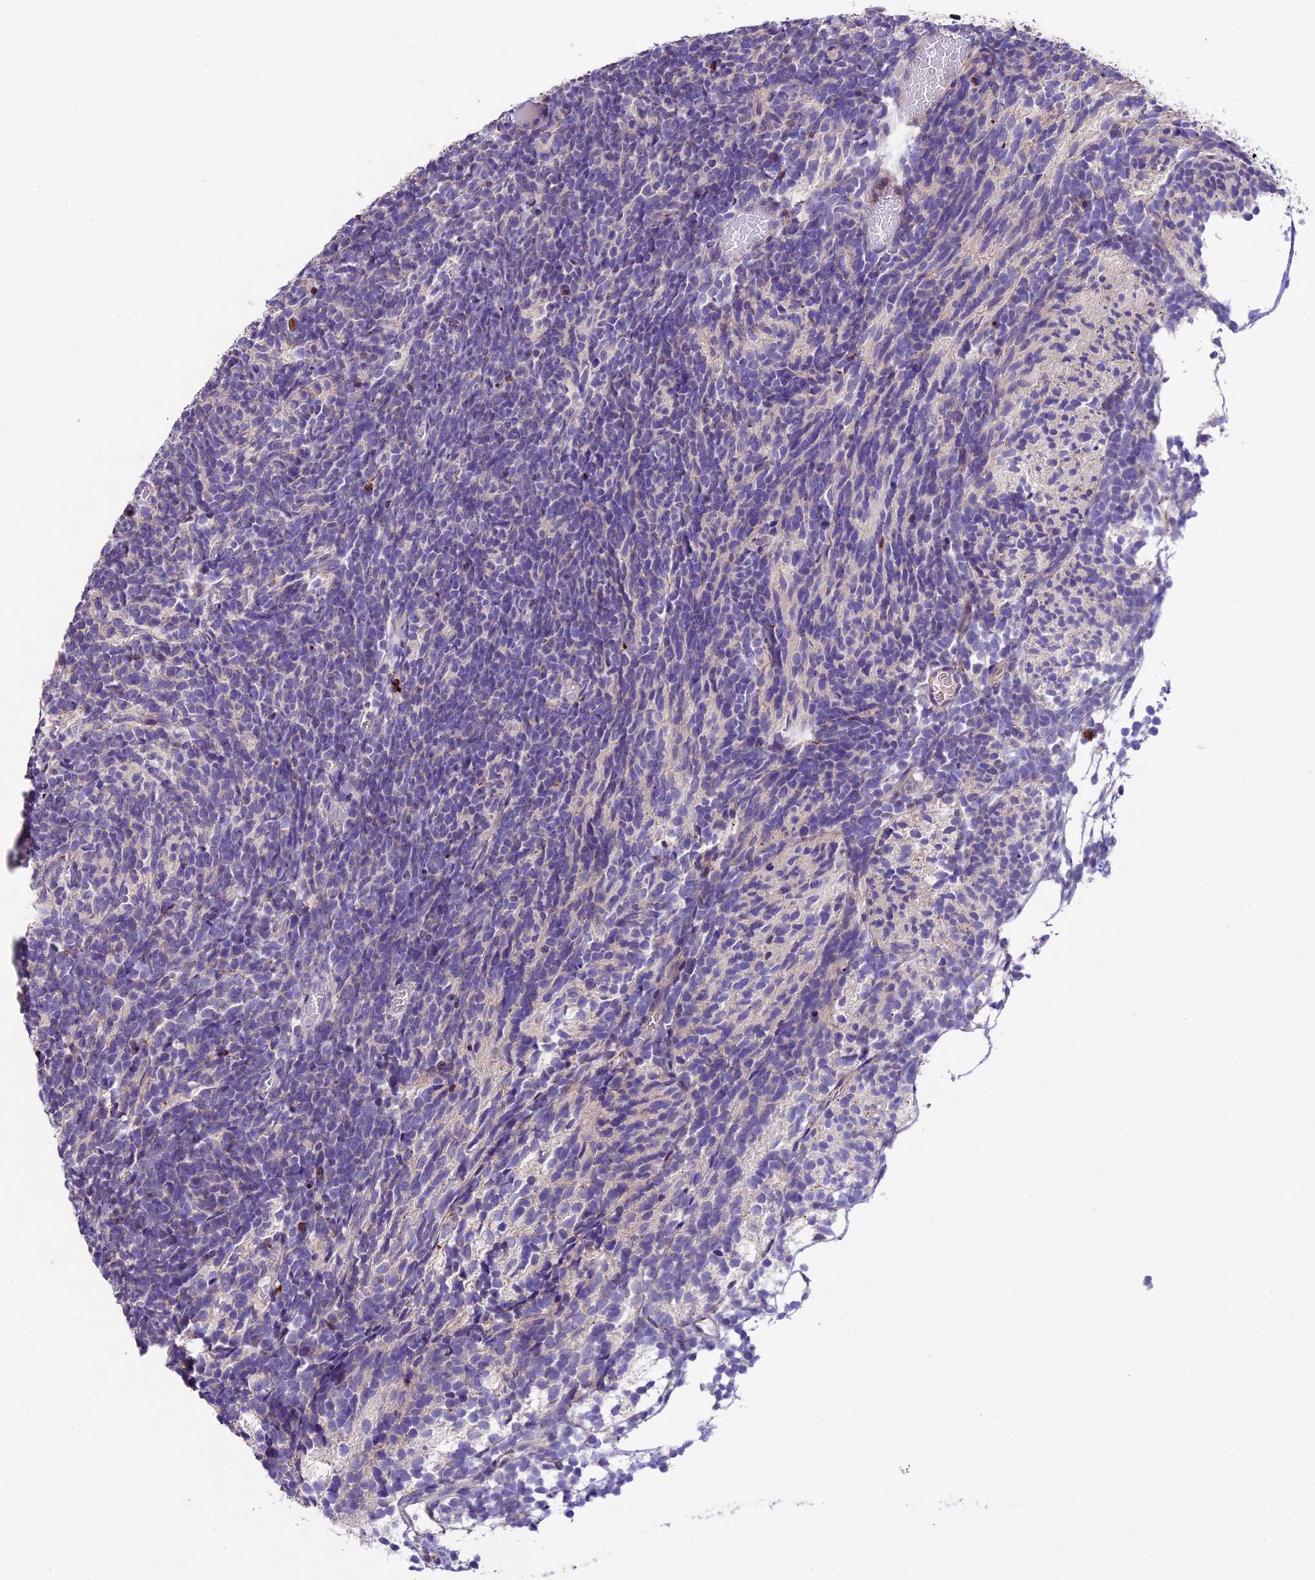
{"staining": {"intensity": "negative", "quantity": "none", "location": "none"}, "tissue": "glioma", "cell_type": "Tumor cells", "image_type": "cancer", "snomed": [{"axis": "morphology", "description": "Glioma, malignant, Low grade"}, {"axis": "topography", "description": "Brain"}], "caption": "There is no significant staining in tumor cells of malignant glioma (low-grade).", "gene": "SBNO2", "patient": {"sex": "female", "age": 1}}